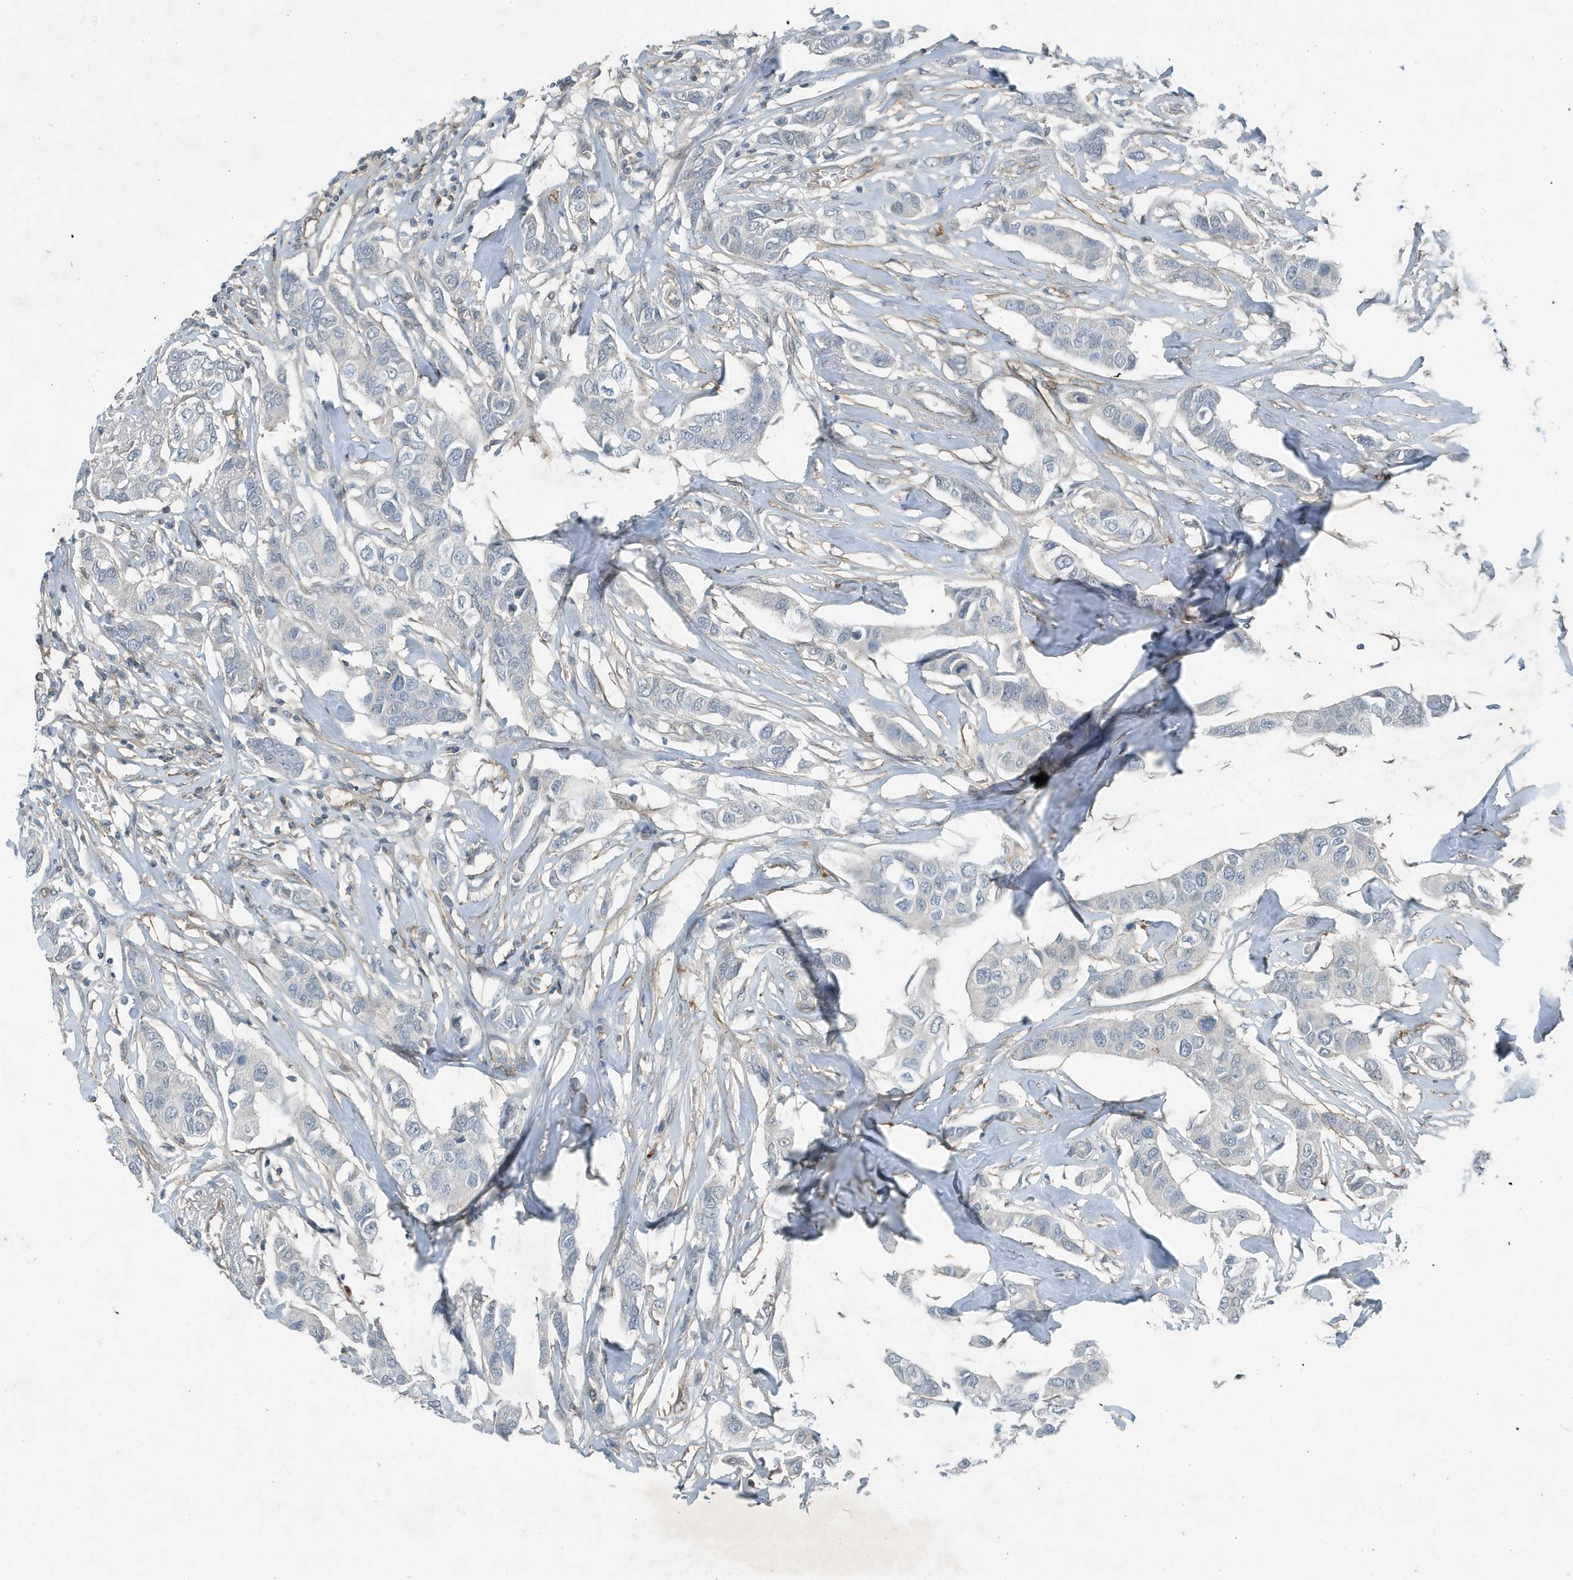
{"staining": {"intensity": "negative", "quantity": "none", "location": "none"}, "tissue": "breast cancer", "cell_type": "Tumor cells", "image_type": "cancer", "snomed": [{"axis": "morphology", "description": "Duct carcinoma"}, {"axis": "topography", "description": "Breast"}], "caption": "Tumor cells show no significant staining in breast invasive ductal carcinoma.", "gene": "DAPP1", "patient": {"sex": "female", "age": 80}}